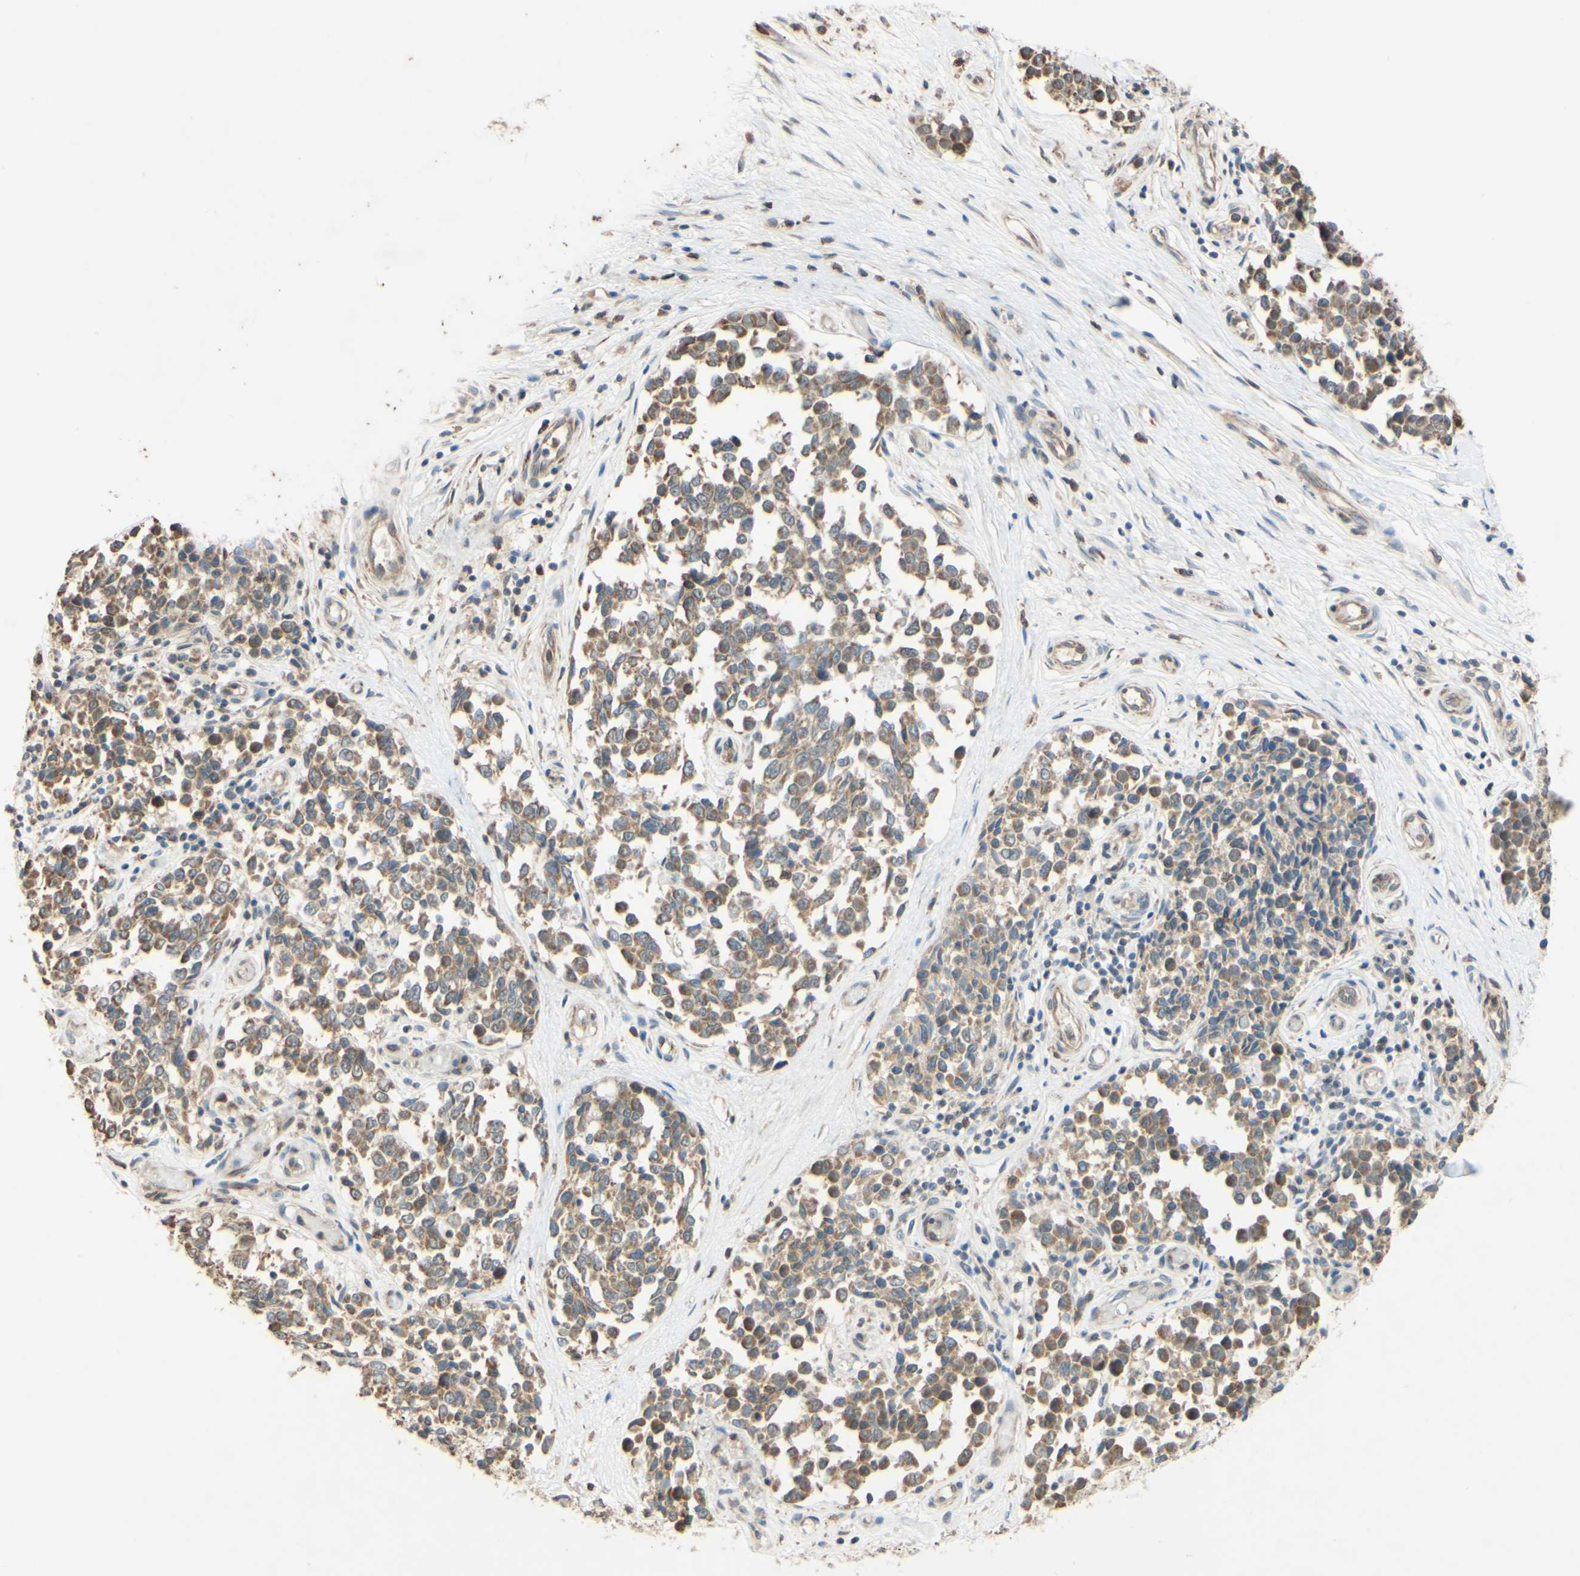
{"staining": {"intensity": "moderate", "quantity": ">75%", "location": "cytoplasmic/membranous"}, "tissue": "melanoma", "cell_type": "Tumor cells", "image_type": "cancer", "snomed": [{"axis": "morphology", "description": "Malignant melanoma, NOS"}, {"axis": "topography", "description": "Skin"}], "caption": "Immunohistochemical staining of melanoma shows medium levels of moderate cytoplasmic/membranous protein positivity in about >75% of tumor cells. (IHC, brightfield microscopy, high magnification).", "gene": "GATA1", "patient": {"sex": "female", "age": 64}}